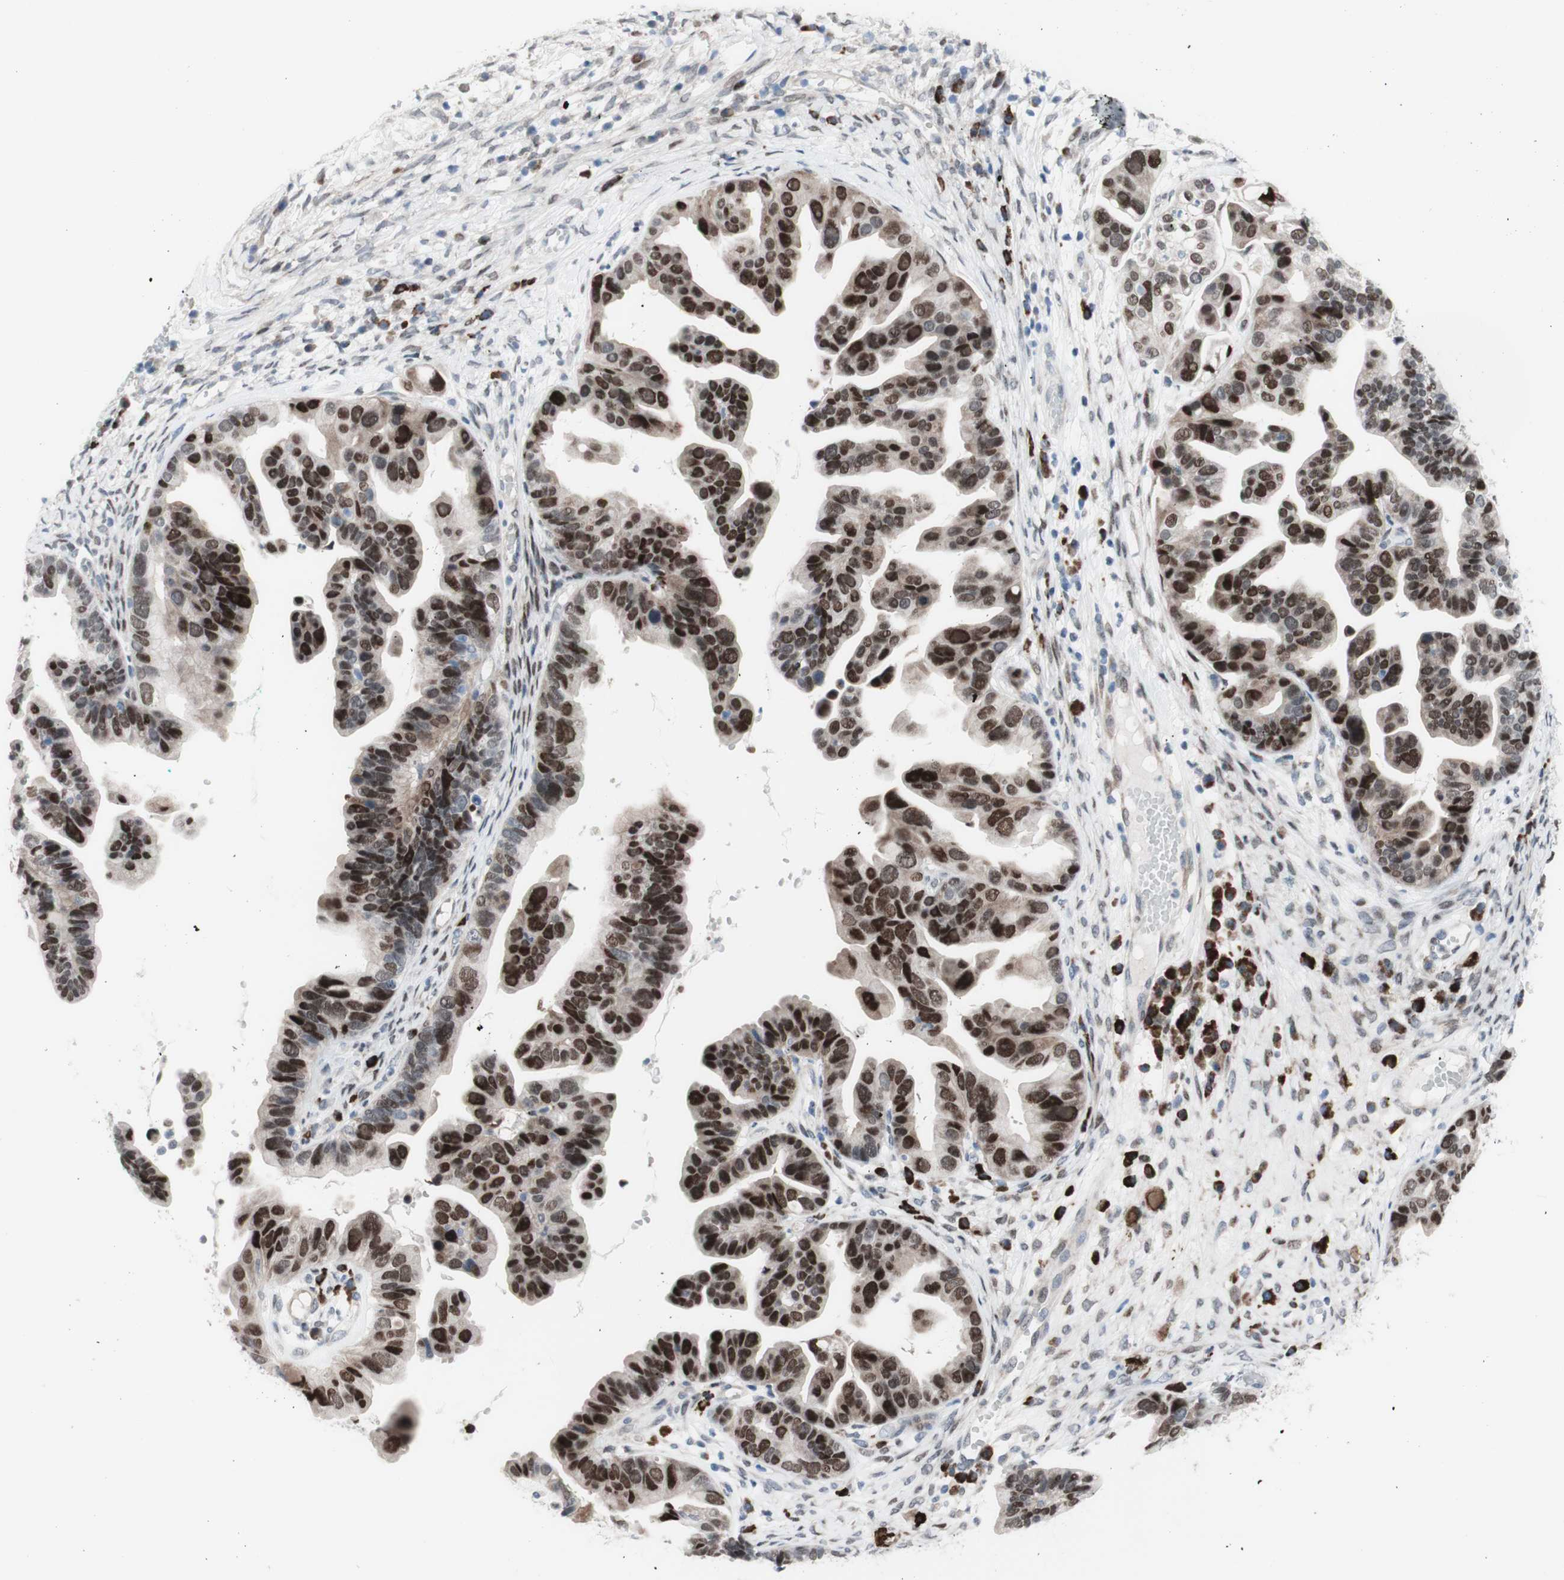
{"staining": {"intensity": "moderate", "quantity": "25%-75%", "location": "nuclear"}, "tissue": "ovarian cancer", "cell_type": "Tumor cells", "image_type": "cancer", "snomed": [{"axis": "morphology", "description": "Cystadenocarcinoma, serous, NOS"}, {"axis": "topography", "description": "Ovary"}], "caption": "DAB (3,3'-diaminobenzidine) immunohistochemical staining of ovarian serous cystadenocarcinoma shows moderate nuclear protein positivity in approximately 25%-75% of tumor cells.", "gene": "PHTF2", "patient": {"sex": "female", "age": 56}}